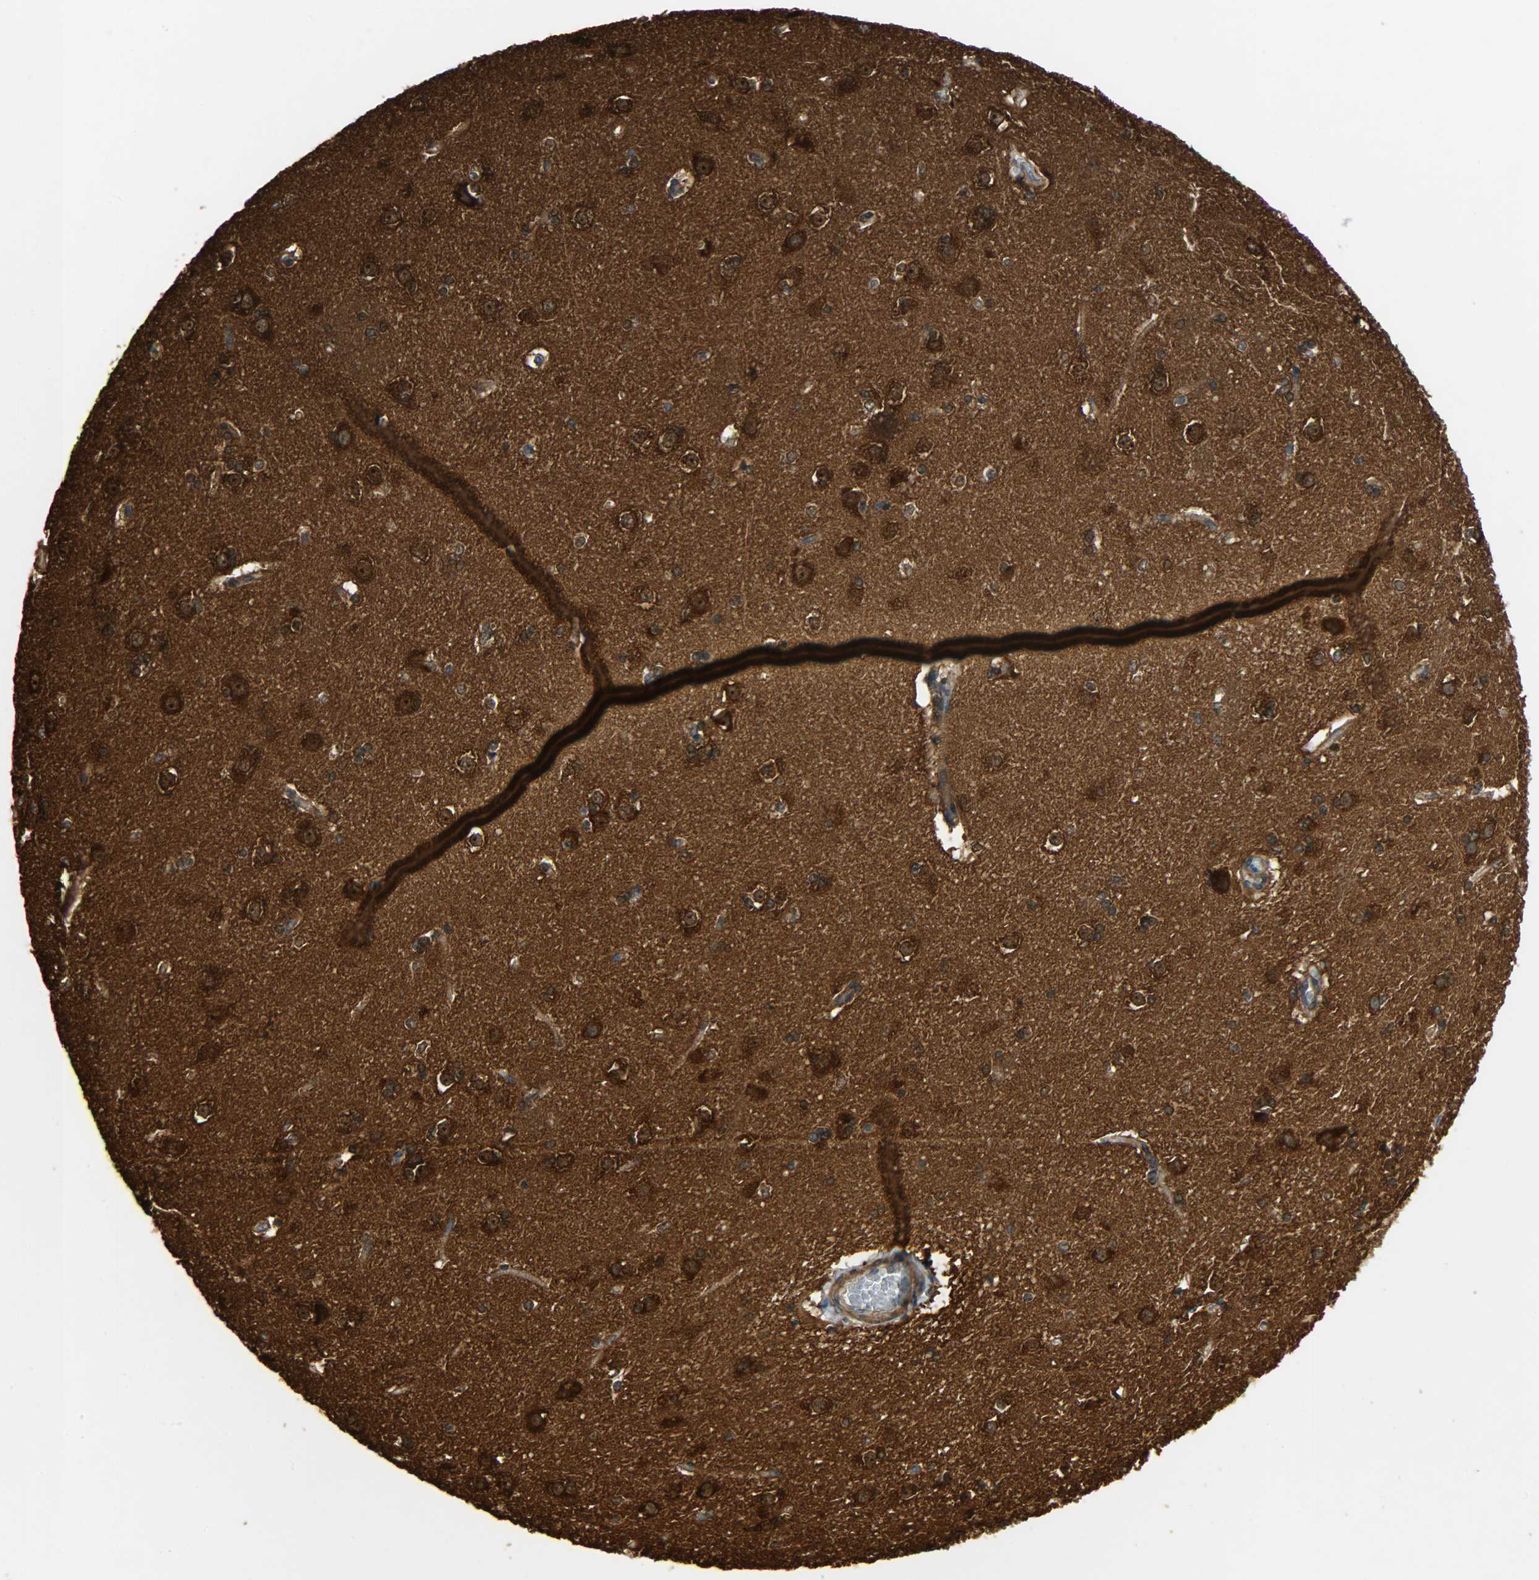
{"staining": {"intensity": "strong", "quantity": ">75%", "location": "cytoplasmic/membranous,nuclear"}, "tissue": "caudate", "cell_type": "Glial cells", "image_type": "normal", "snomed": [{"axis": "morphology", "description": "Normal tissue, NOS"}, {"axis": "topography", "description": "Lateral ventricle wall"}], "caption": "IHC of normal caudate shows high levels of strong cytoplasmic/membranous,nuclear staining in about >75% of glial cells. (Brightfield microscopy of DAB IHC at high magnification).", "gene": "C1orf198", "patient": {"sex": "female", "age": 19}}